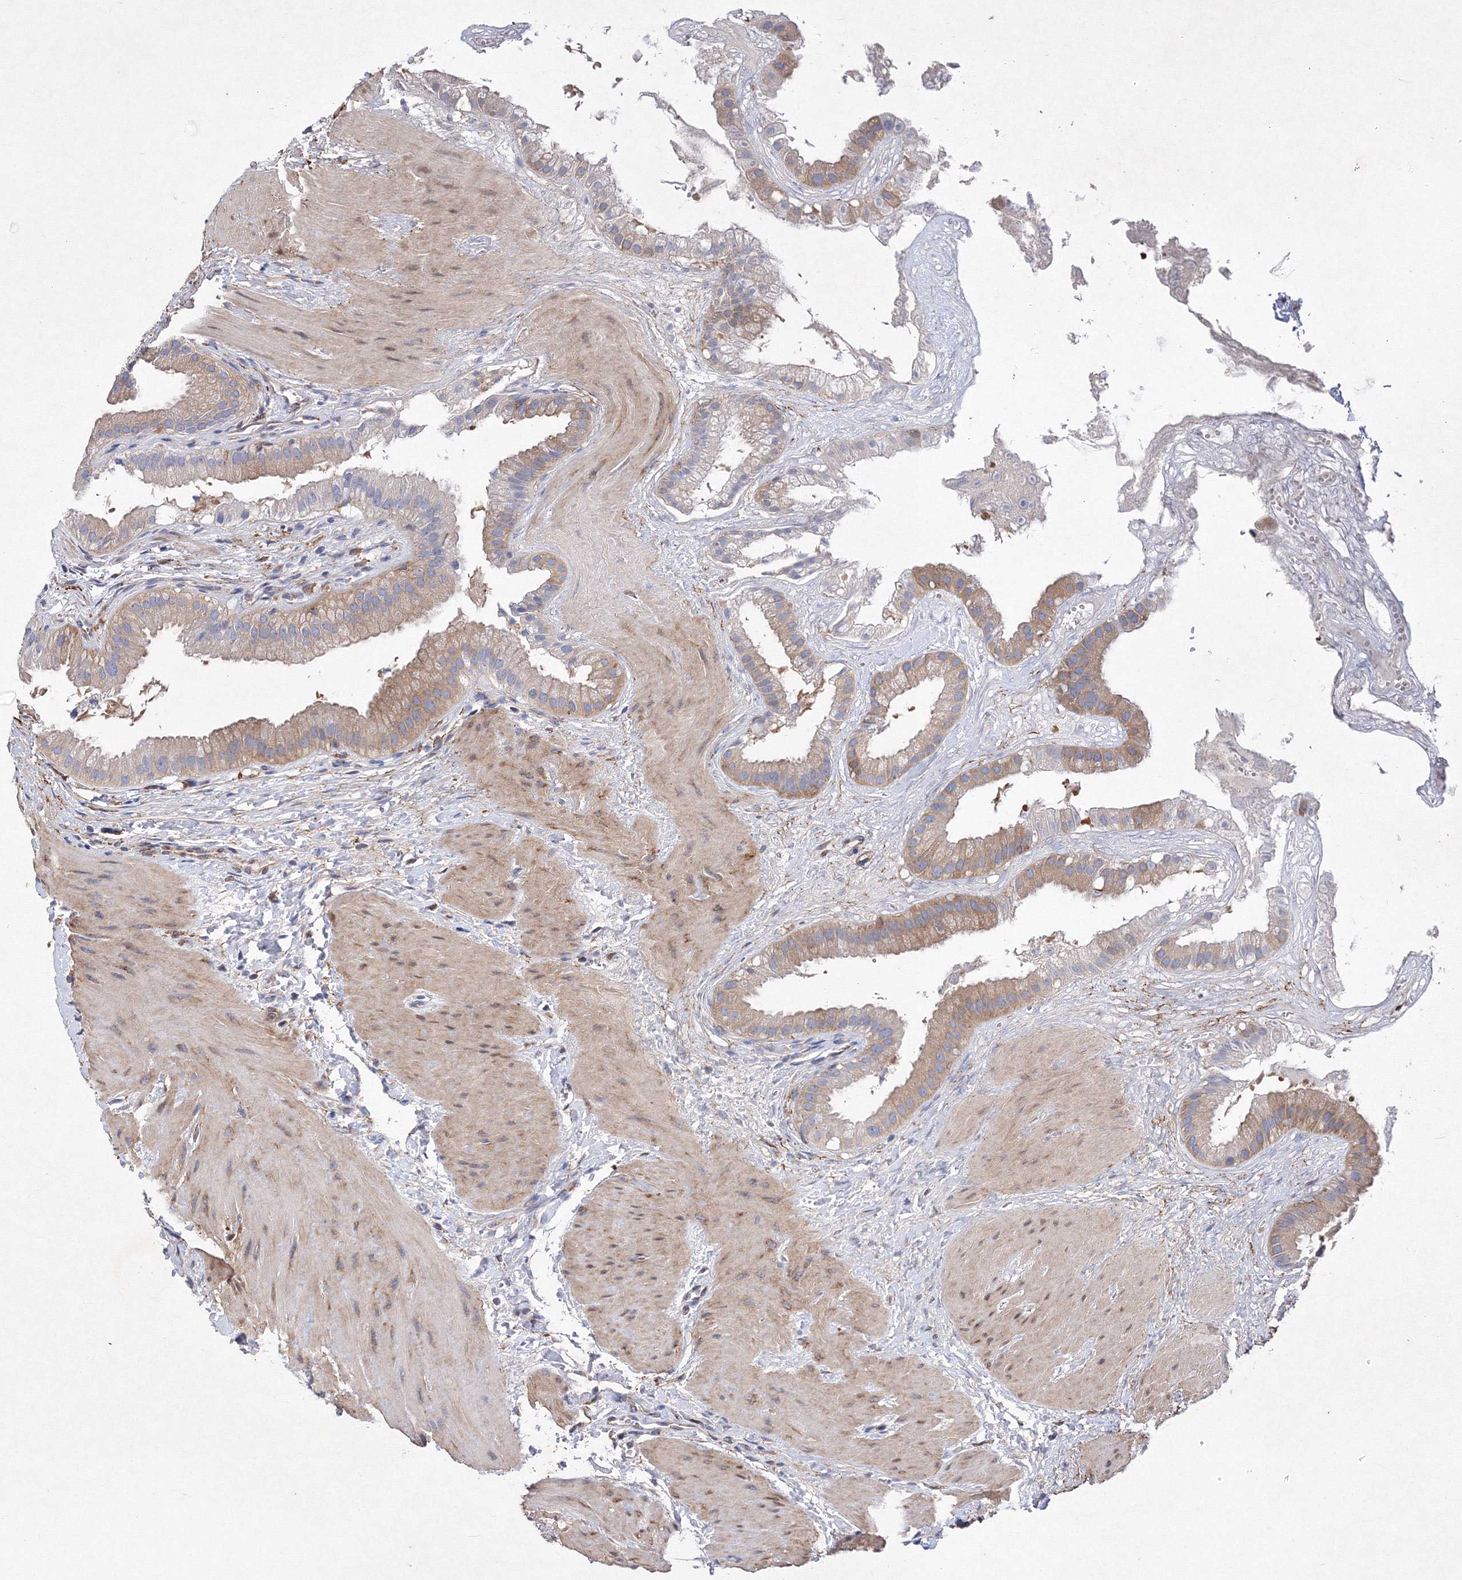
{"staining": {"intensity": "moderate", "quantity": ">75%", "location": "cytoplasmic/membranous"}, "tissue": "gallbladder", "cell_type": "Glandular cells", "image_type": "normal", "snomed": [{"axis": "morphology", "description": "Normal tissue, NOS"}, {"axis": "topography", "description": "Gallbladder"}], "caption": "A histopathology image of gallbladder stained for a protein displays moderate cytoplasmic/membranous brown staining in glandular cells.", "gene": "SNX18", "patient": {"sex": "male", "age": 55}}